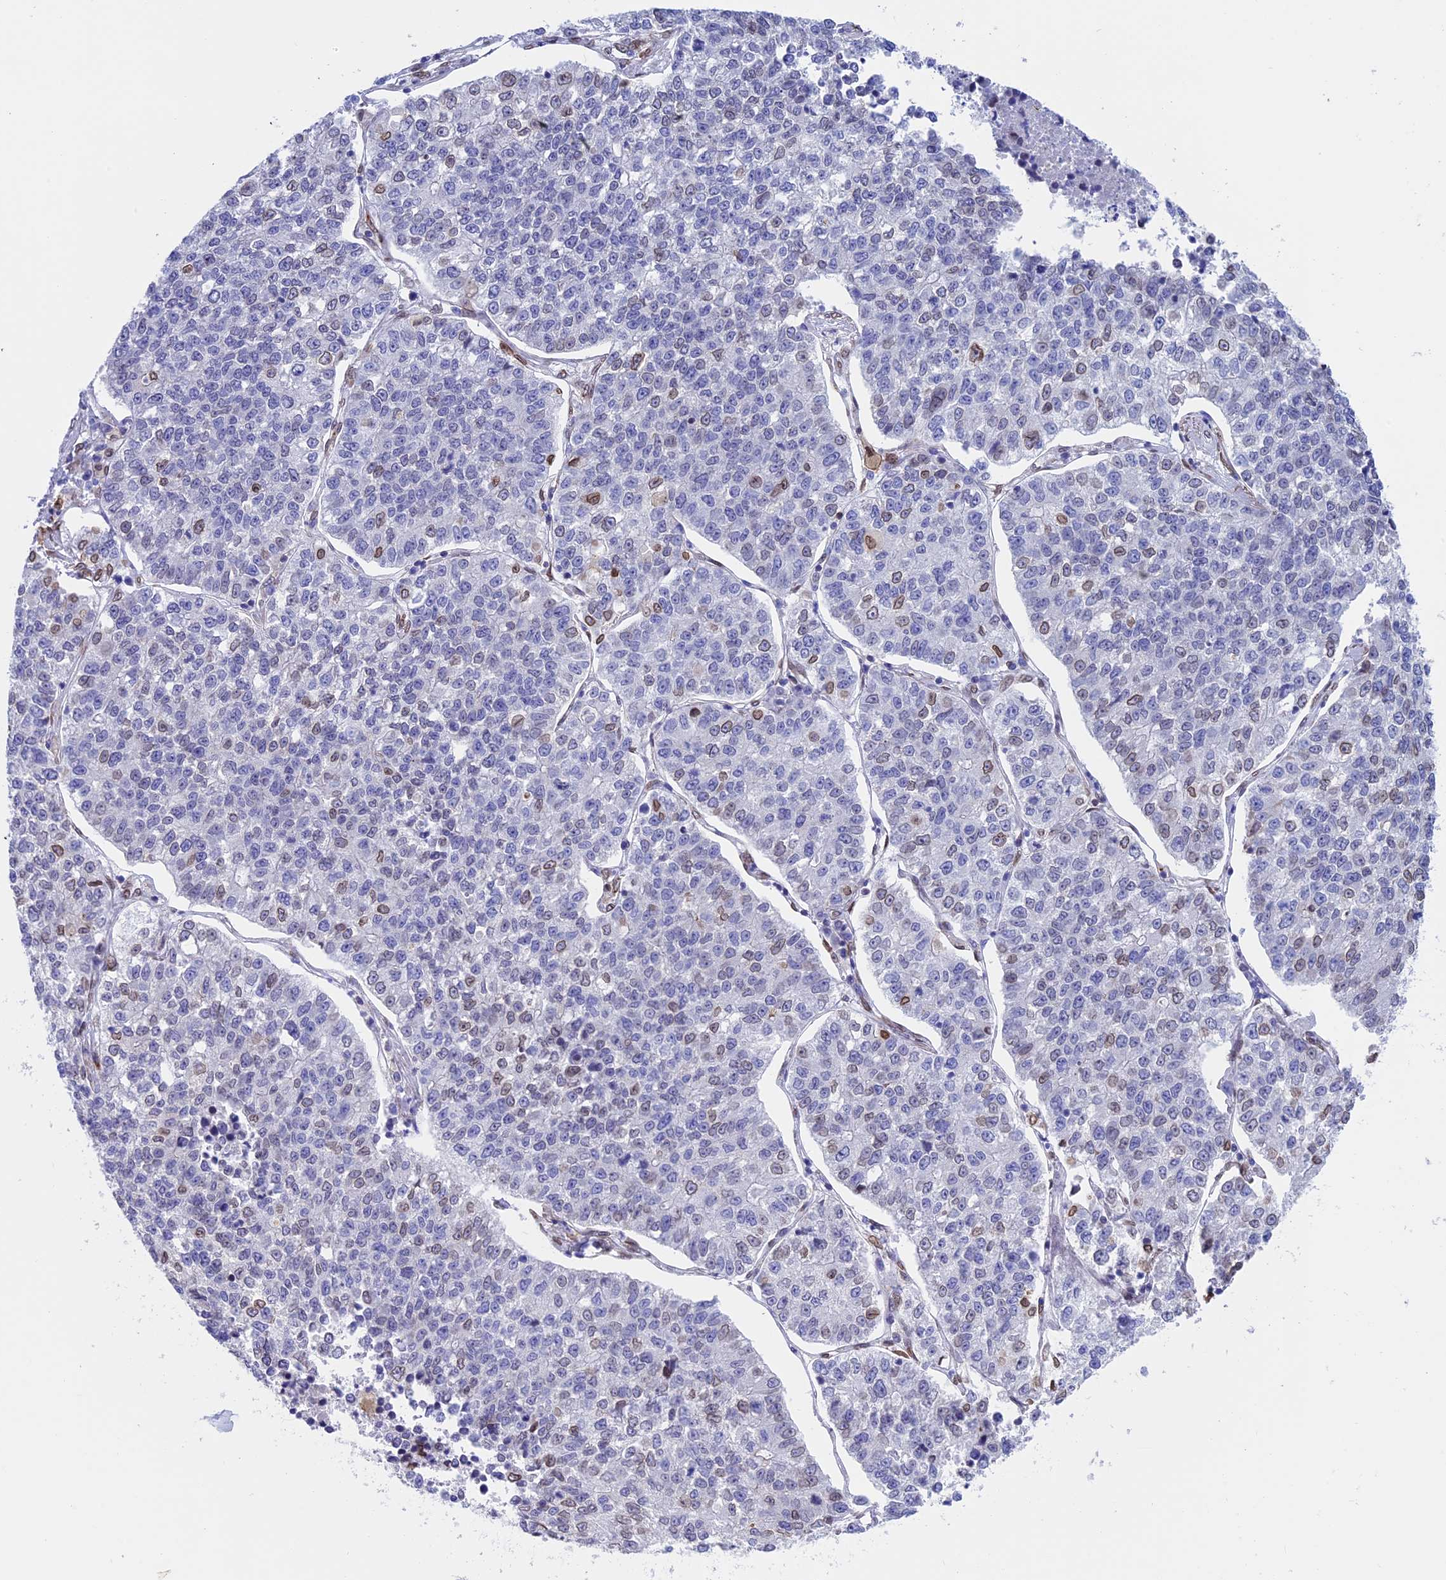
{"staining": {"intensity": "weak", "quantity": "<25%", "location": "cytoplasmic/membranous,nuclear"}, "tissue": "lung cancer", "cell_type": "Tumor cells", "image_type": "cancer", "snomed": [{"axis": "morphology", "description": "Adenocarcinoma, NOS"}, {"axis": "topography", "description": "Lung"}], "caption": "DAB immunohistochemical staining of lung adenocarcinoma exhibits no significant positivity in tumor cells.", "gene": "TMPRSS7", "patient": {"sex": "male", "age": 49}}